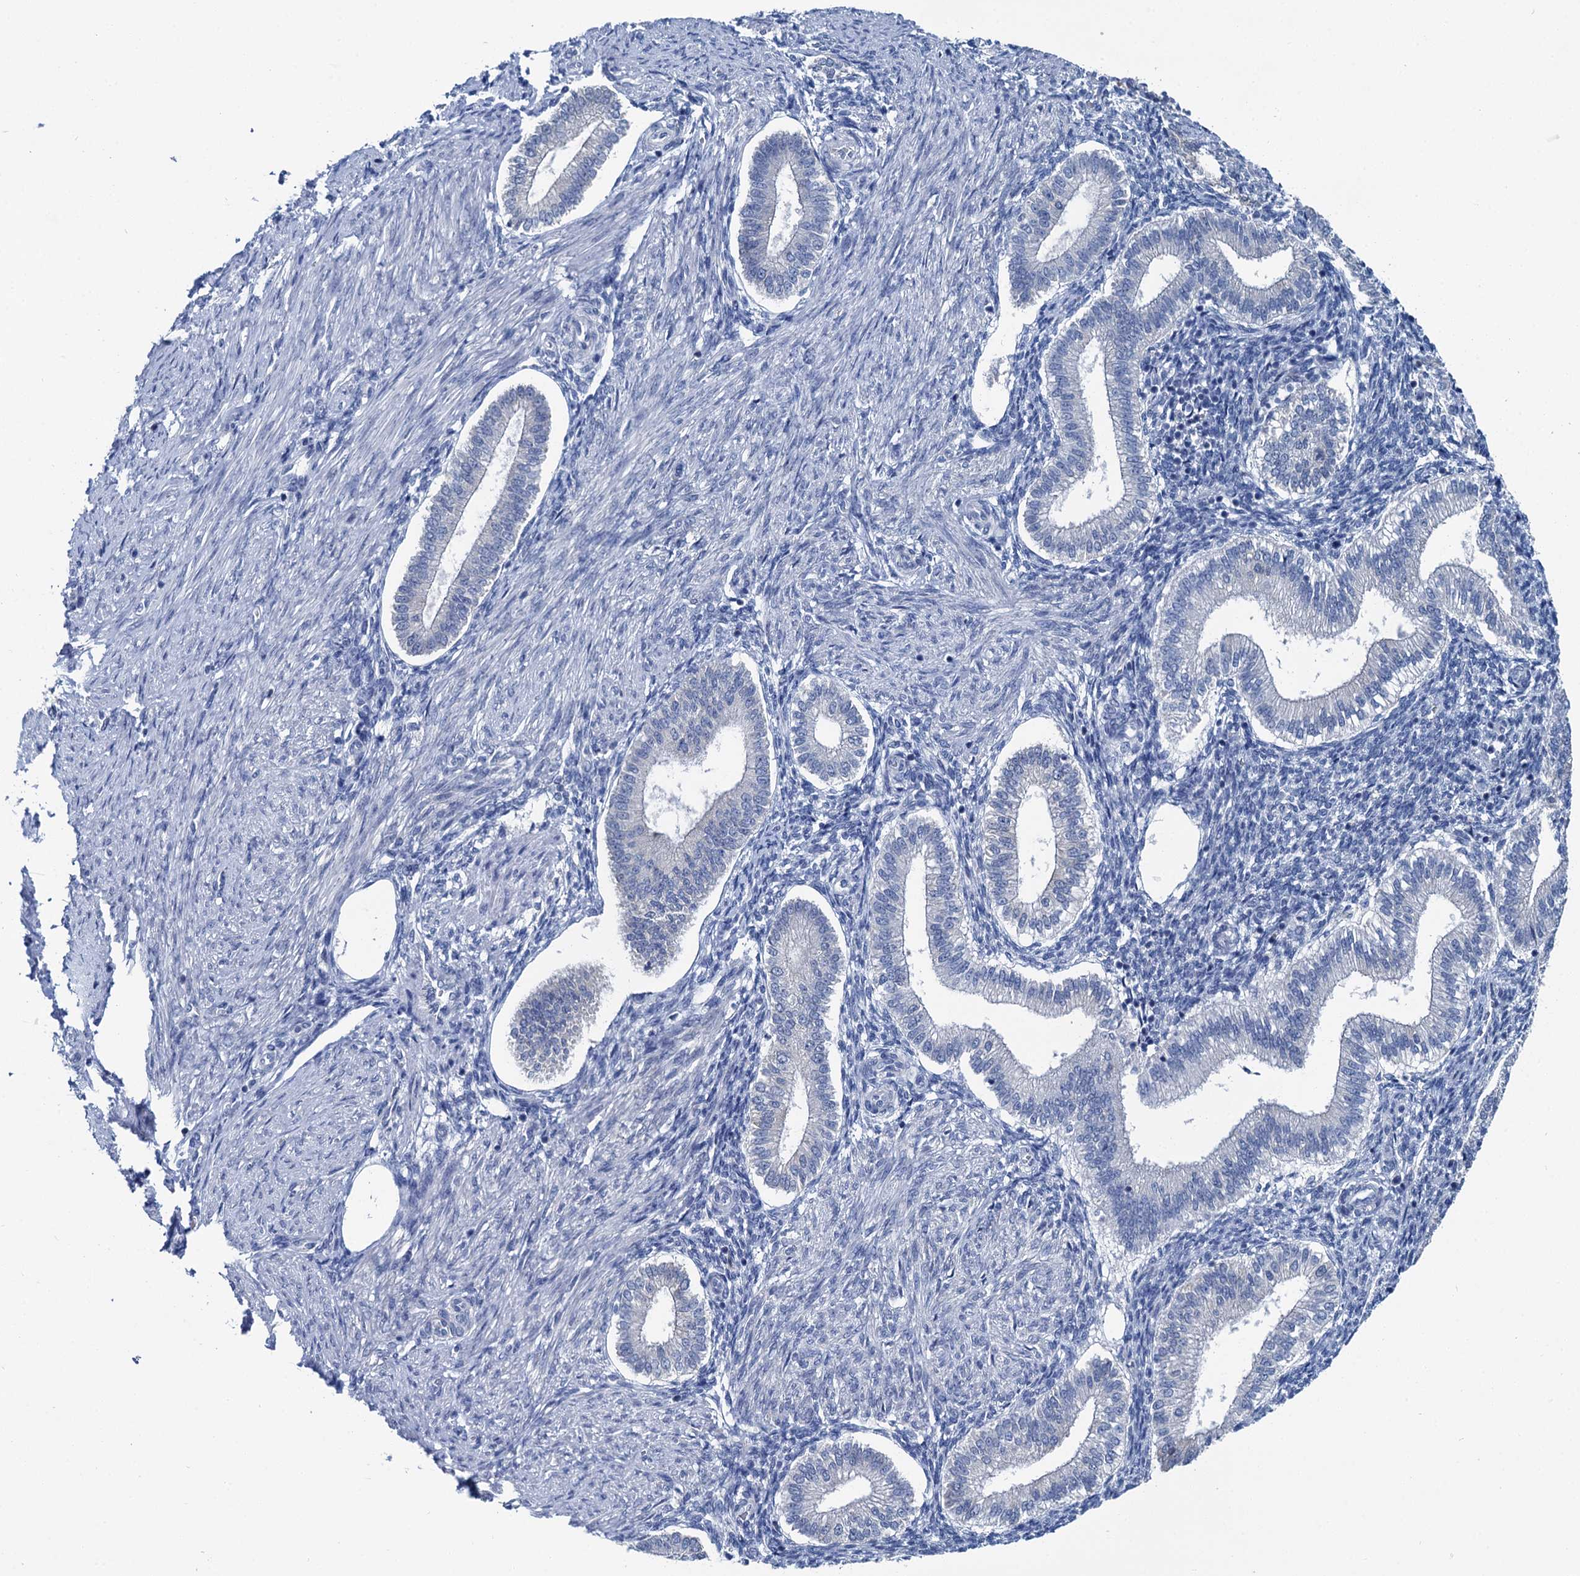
{"staining": {"intensity": "negative", "quantity": "none", "location": "none"}, "tissue": "endometrium", "cell_type": "Cells in endometrial stroma", "image_type": "normal", "snomed": [{"axis": "morphology", "description": "Normal tissue, NOS"}, {"axis": "topography", "description": "Endometrium"}], "caption": "Immunohistochemical staining of unremarkable endometrium shows no significant expression in cells in endometrial stroma. (Immunohistochemistry, brightfield microscopy, high magnification).", "gene": "MIOX", "patient": {"sex": "female", "age": 24}}